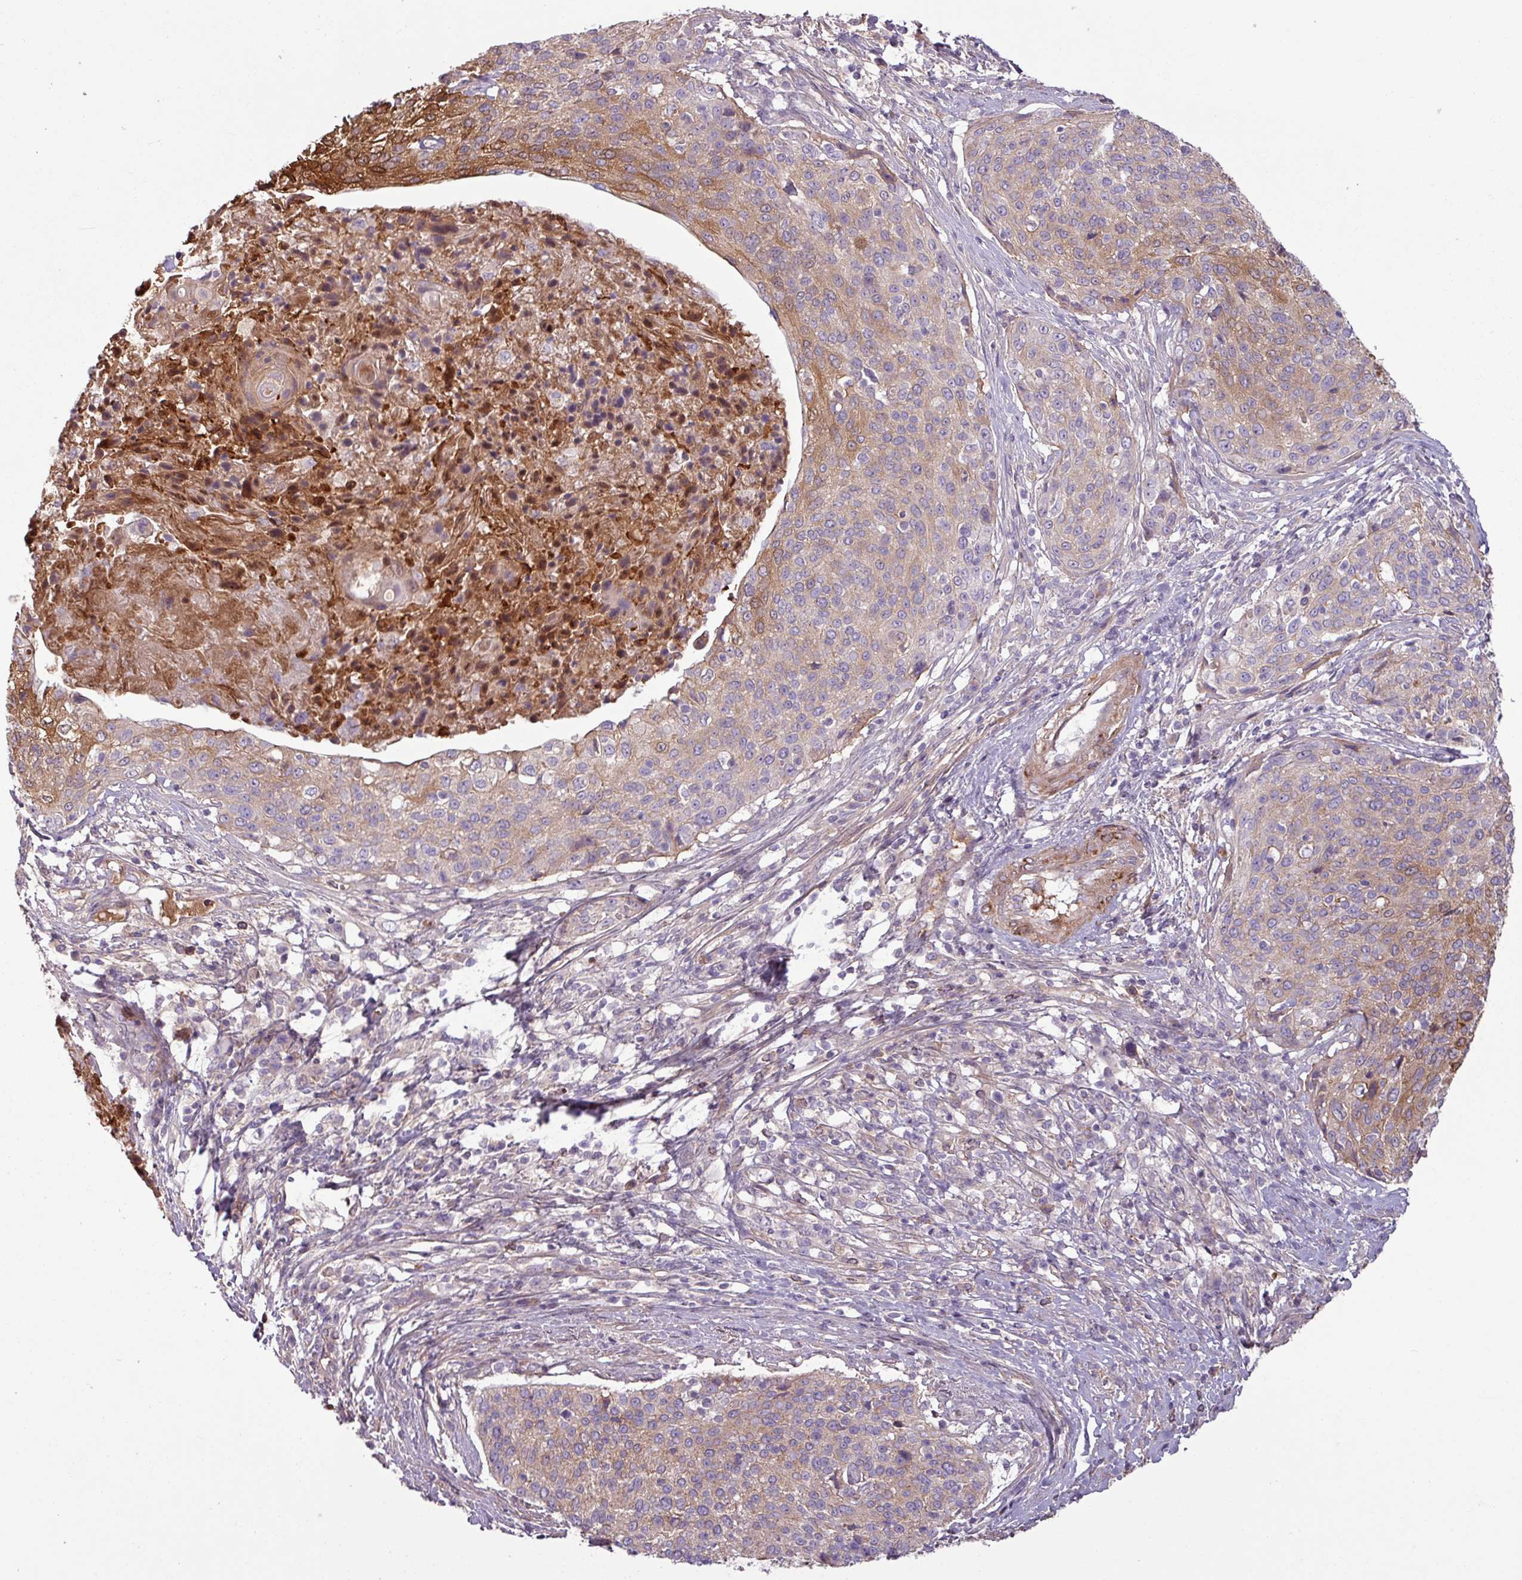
{"staining": {"intensity": "strong", "quantity": "<25%", "location": "cytoplasmic/membranous"}, "tissue": "cervical cancer", "cell_type": "Tumor cells", "image_type": "cancer", "snomed": [{"axis": "morphology", "description": "Squamous cell carcinoma, NOS"}, {"axis": "topography", "description": "Cervix"}], "caption": "Tumor cells reveal medium levels of strong cytoplasmic/membranous staining in approximately <25% of cells in cervical cancer.", "gene": "C4B", "patient": {"sex": "female", "age": 31}}